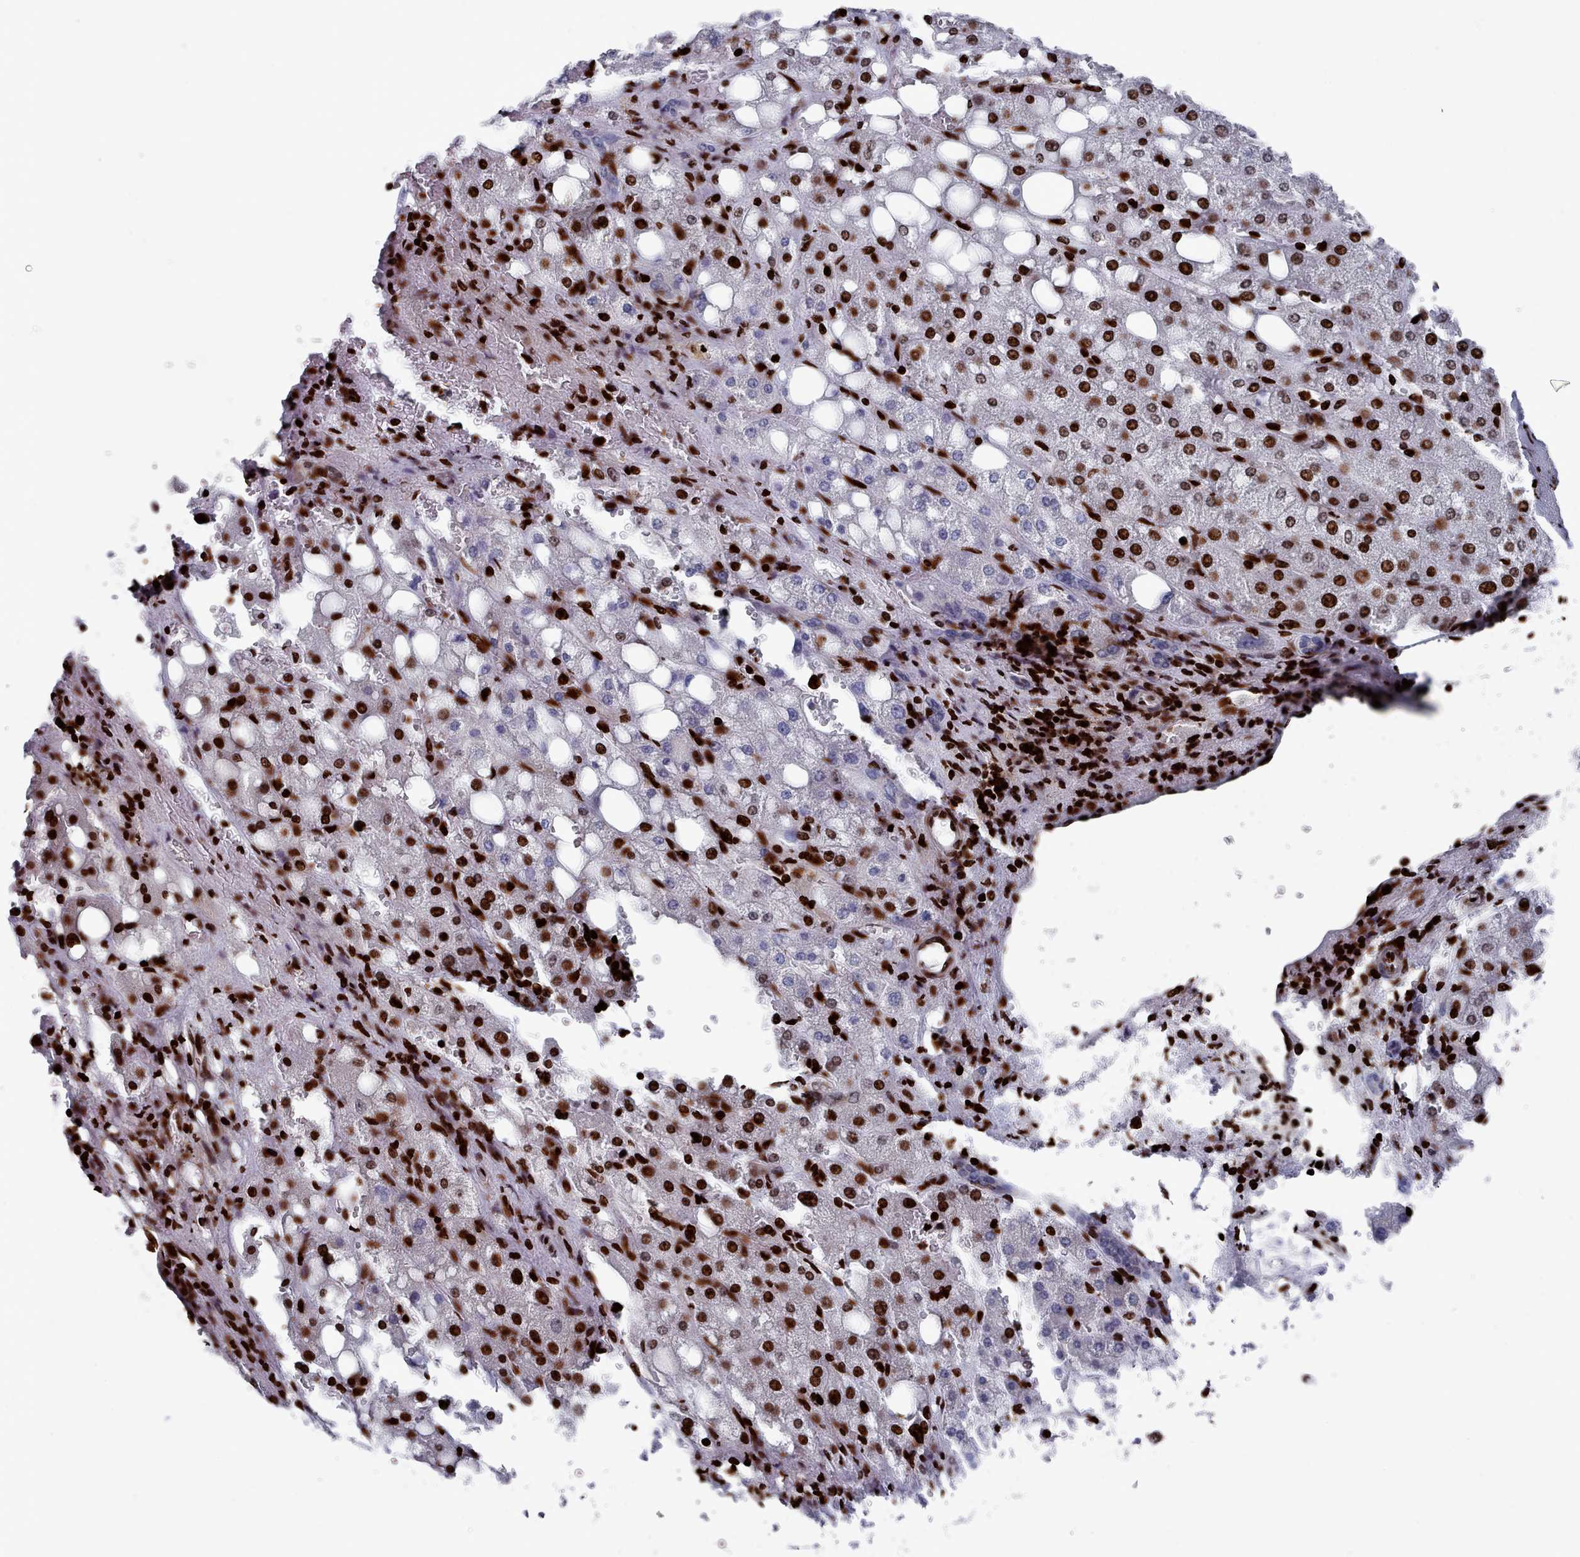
{"staining": {"intensity": "strong", "quantity": "25%-75%", "location": "nuclear"}, "tissue": "liver cancer", "cell_type": "Tumor cells", "image_type": "cancer", "snomed": [{"axis": "morphology", "description": "Carcinoma, Hepatocellular, NOS"}, {"axis": "topography", "description": "Liver"}], "caption": "A high-resolution photomicrograph shows IHC staining of liver cancer (hepatocellular carcinoma), which displays strong nuclear expression in about 25%-75% of tumor cells.", "gene": "PCDHB12", "patient": {"sex": "male", "age": 80}}